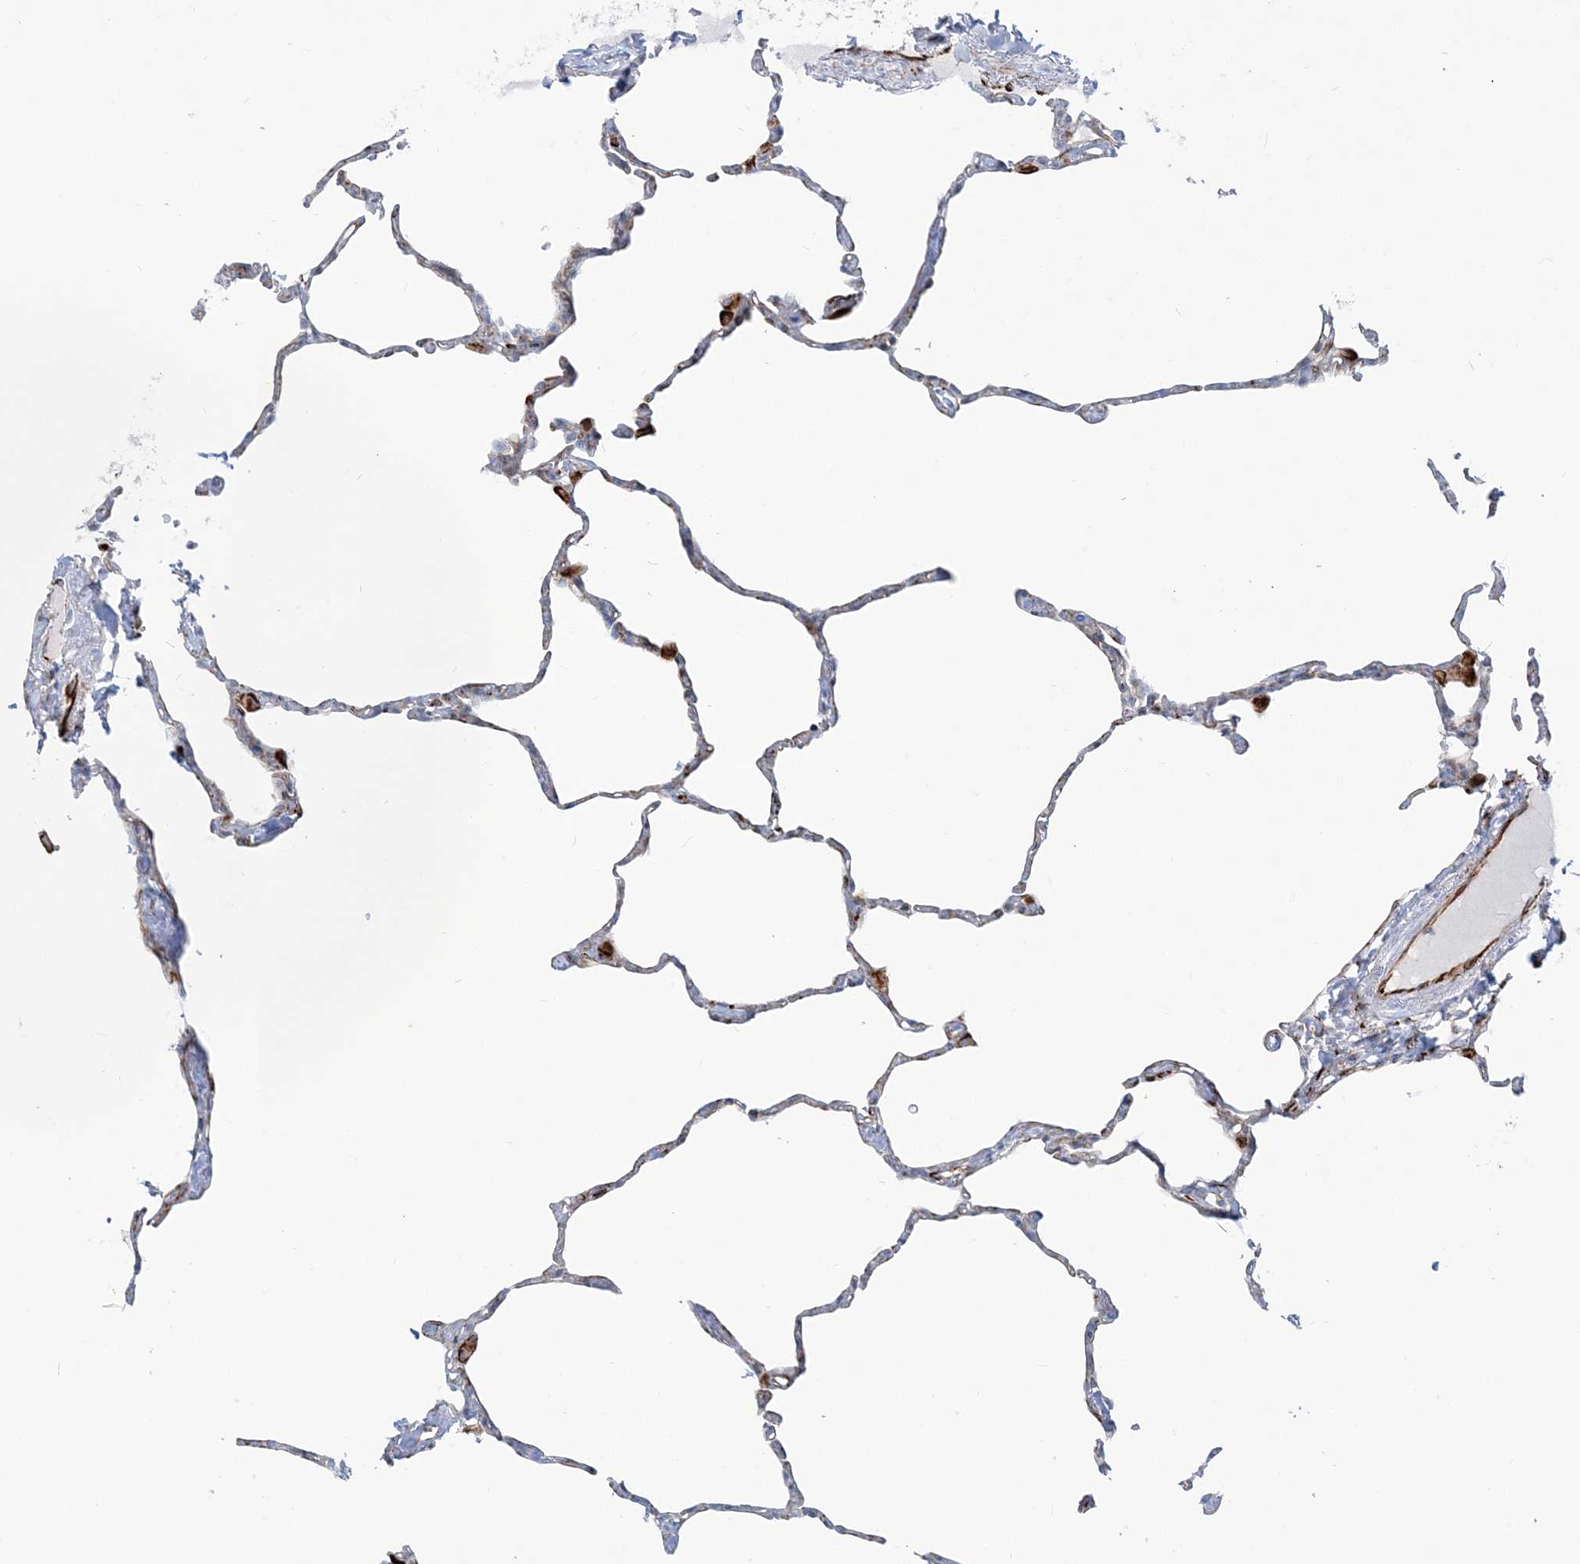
{"staining": {"intensity": "negative", "quantity": "none", "location": "none"}, "tissue": "lung", "cell_type": "Alveolar cells", "image_type": "normal", "snomed": [{"axis": "morphology", "description": "Normal tissue, NOS"}, {"axis": "topography", "description": "Lung"}], "caption": "Alveolar cells are negative for brown protein staining in normal lung. Nuclei are stained in blue.", "gene": "PPIL6", "patient": {"sex": "male", "age": 65}}